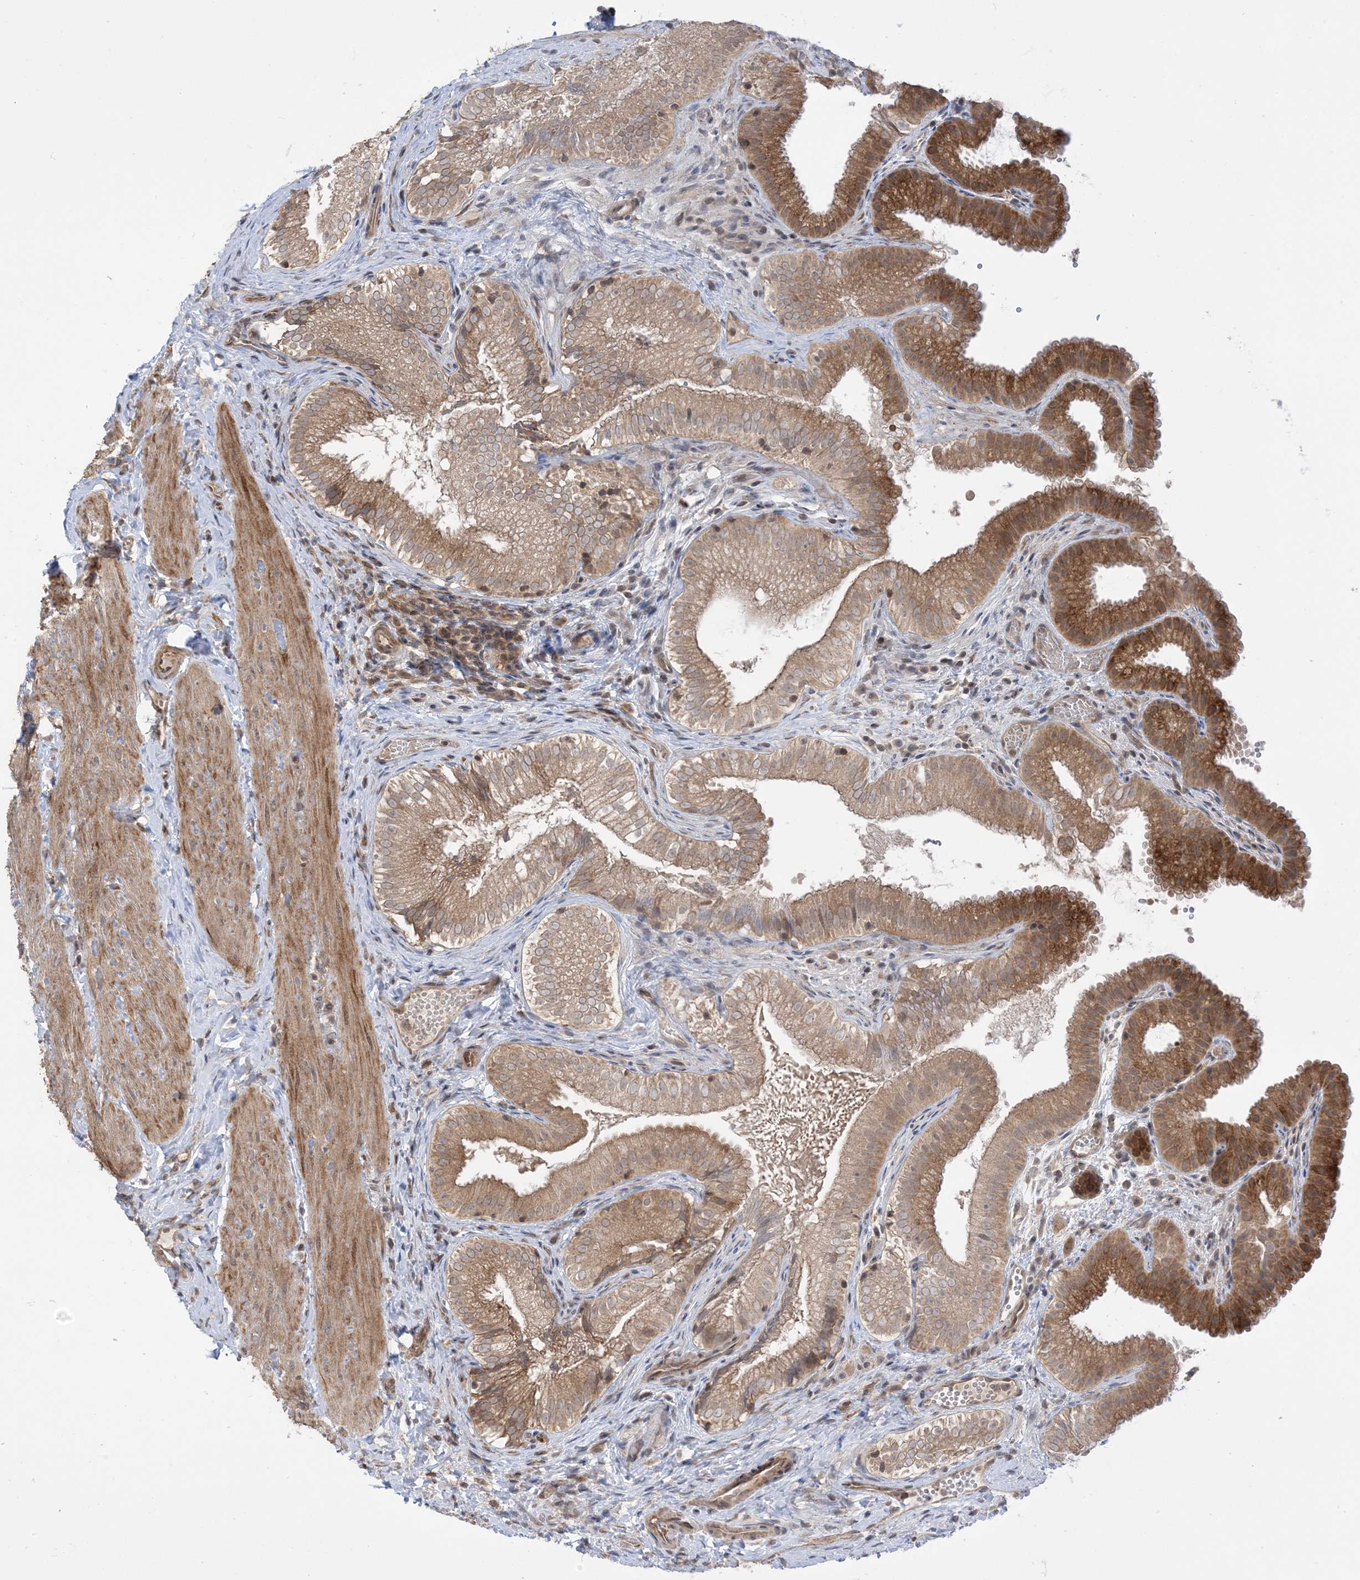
{"staining": {"intensity": "strong", "quantity": ">75%", "location": "cytoplasmic/membranous"}, "tissue": "gallbladder", "cell_type": "Glandular cells", "image_type": "normal", "snomed": [{"axis": "morphology", "description": "Normal tissue, NOS"}, {"axis": "topography", "description": "Gallbladder"}], "caption": "Immunohistochemical staining of normal gallbladder shows >75% levels of strong cytoplasmic/membranous protein staining in approximately >75% of glandular cells.", "gene": "METTL21A", "patient": {"sex": "female", "age": 30}}